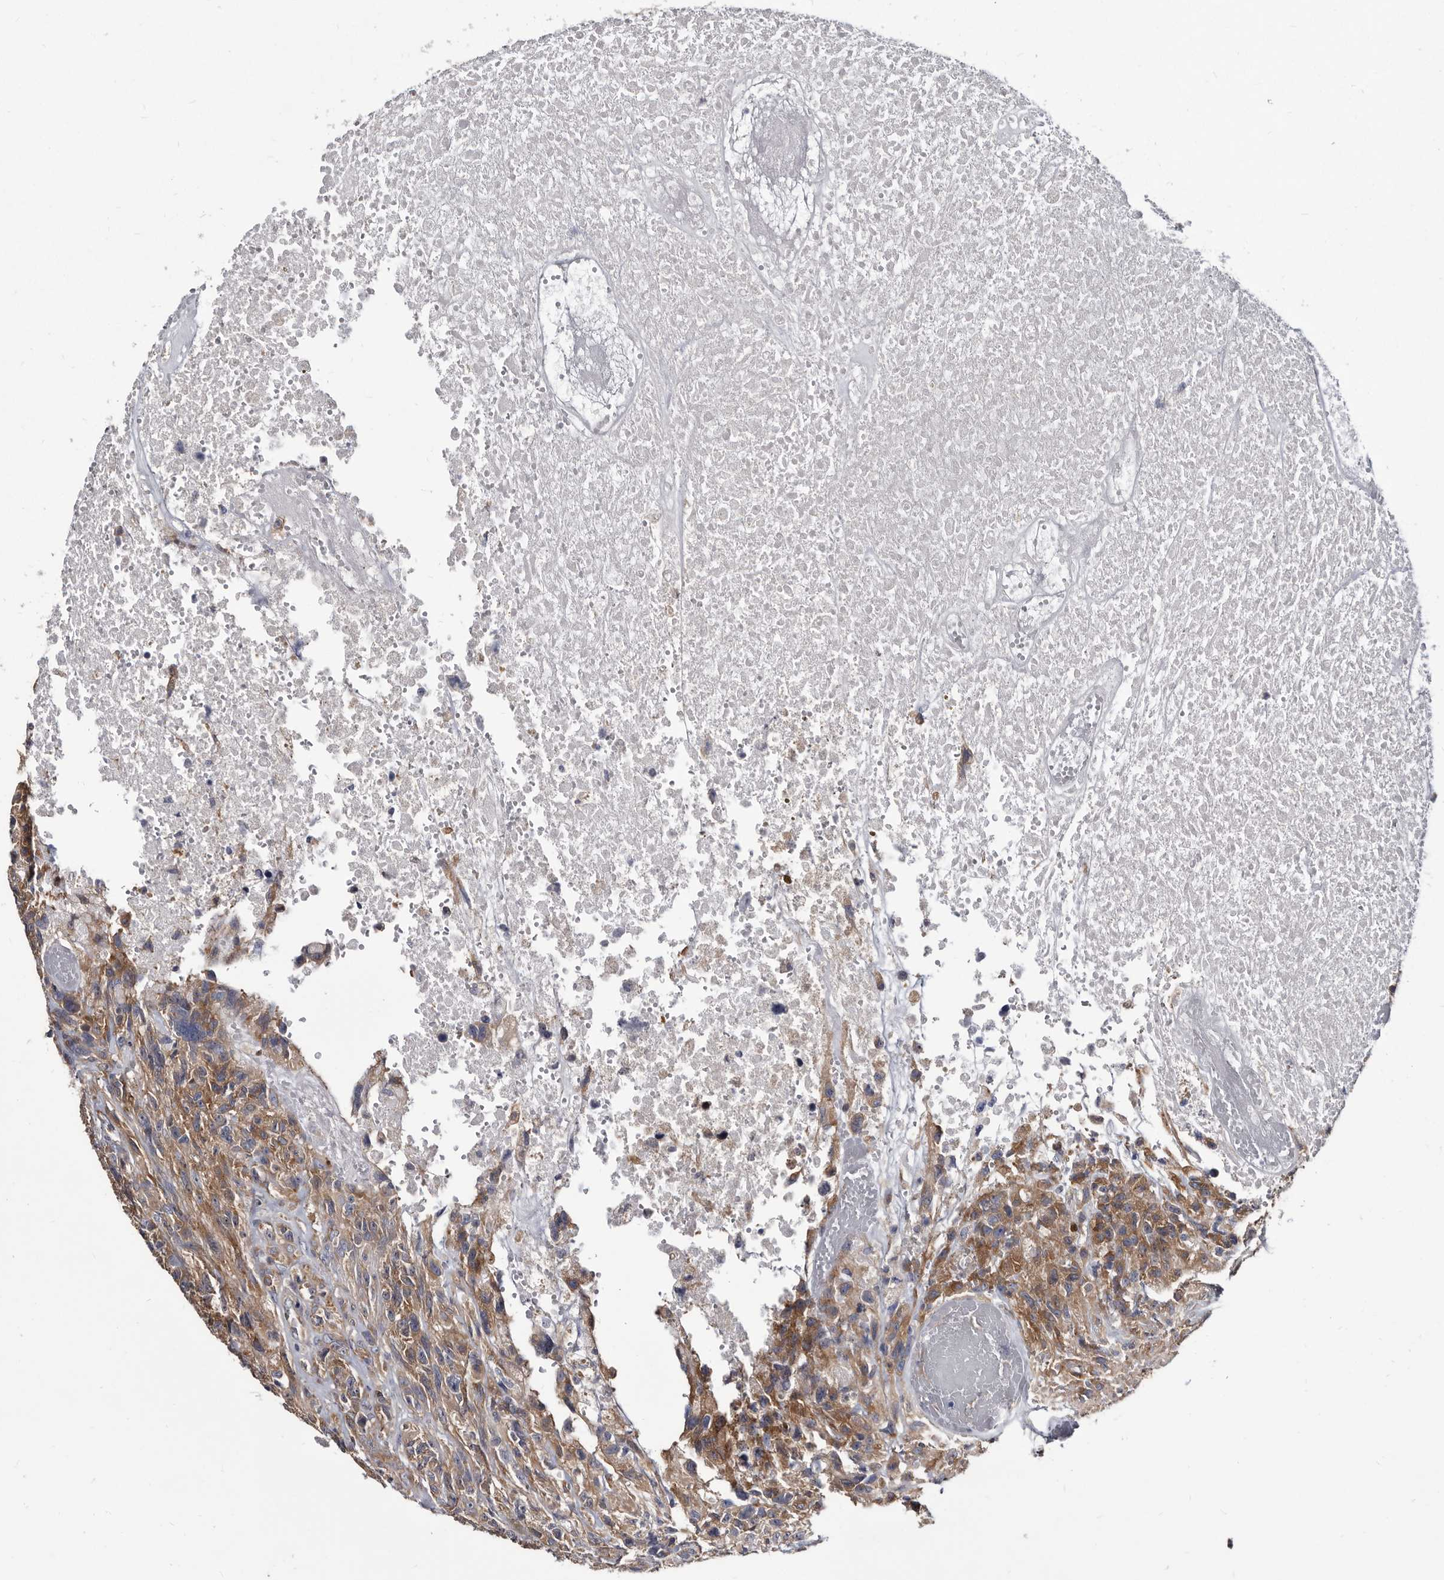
{"staining": {"intensity": "strong", "quantity": ">75%", "location": "cytoplasmic/membranous"}, "tissue": "glioma", "cell_type": "Tumor cells", "image_type": "cancer", "snomed": [{"axis": "morphology", "description": "Glioma, malignant, High grade"}, {"axis": "topography", "description": "Brain"}], "caption": "An immunohistochemistry (IHC) photomicrograph of neoplastic tissue is shown. Protein staining in brown highlights strong cytoplasmic/membranous positivity in malignant high-grade glioma within tumor cells. The protein of interest is shown in brown color, while the nuclei are stained blue.", "gene": "ABCF2", "patient": {"sex": "male", "age": 69}}